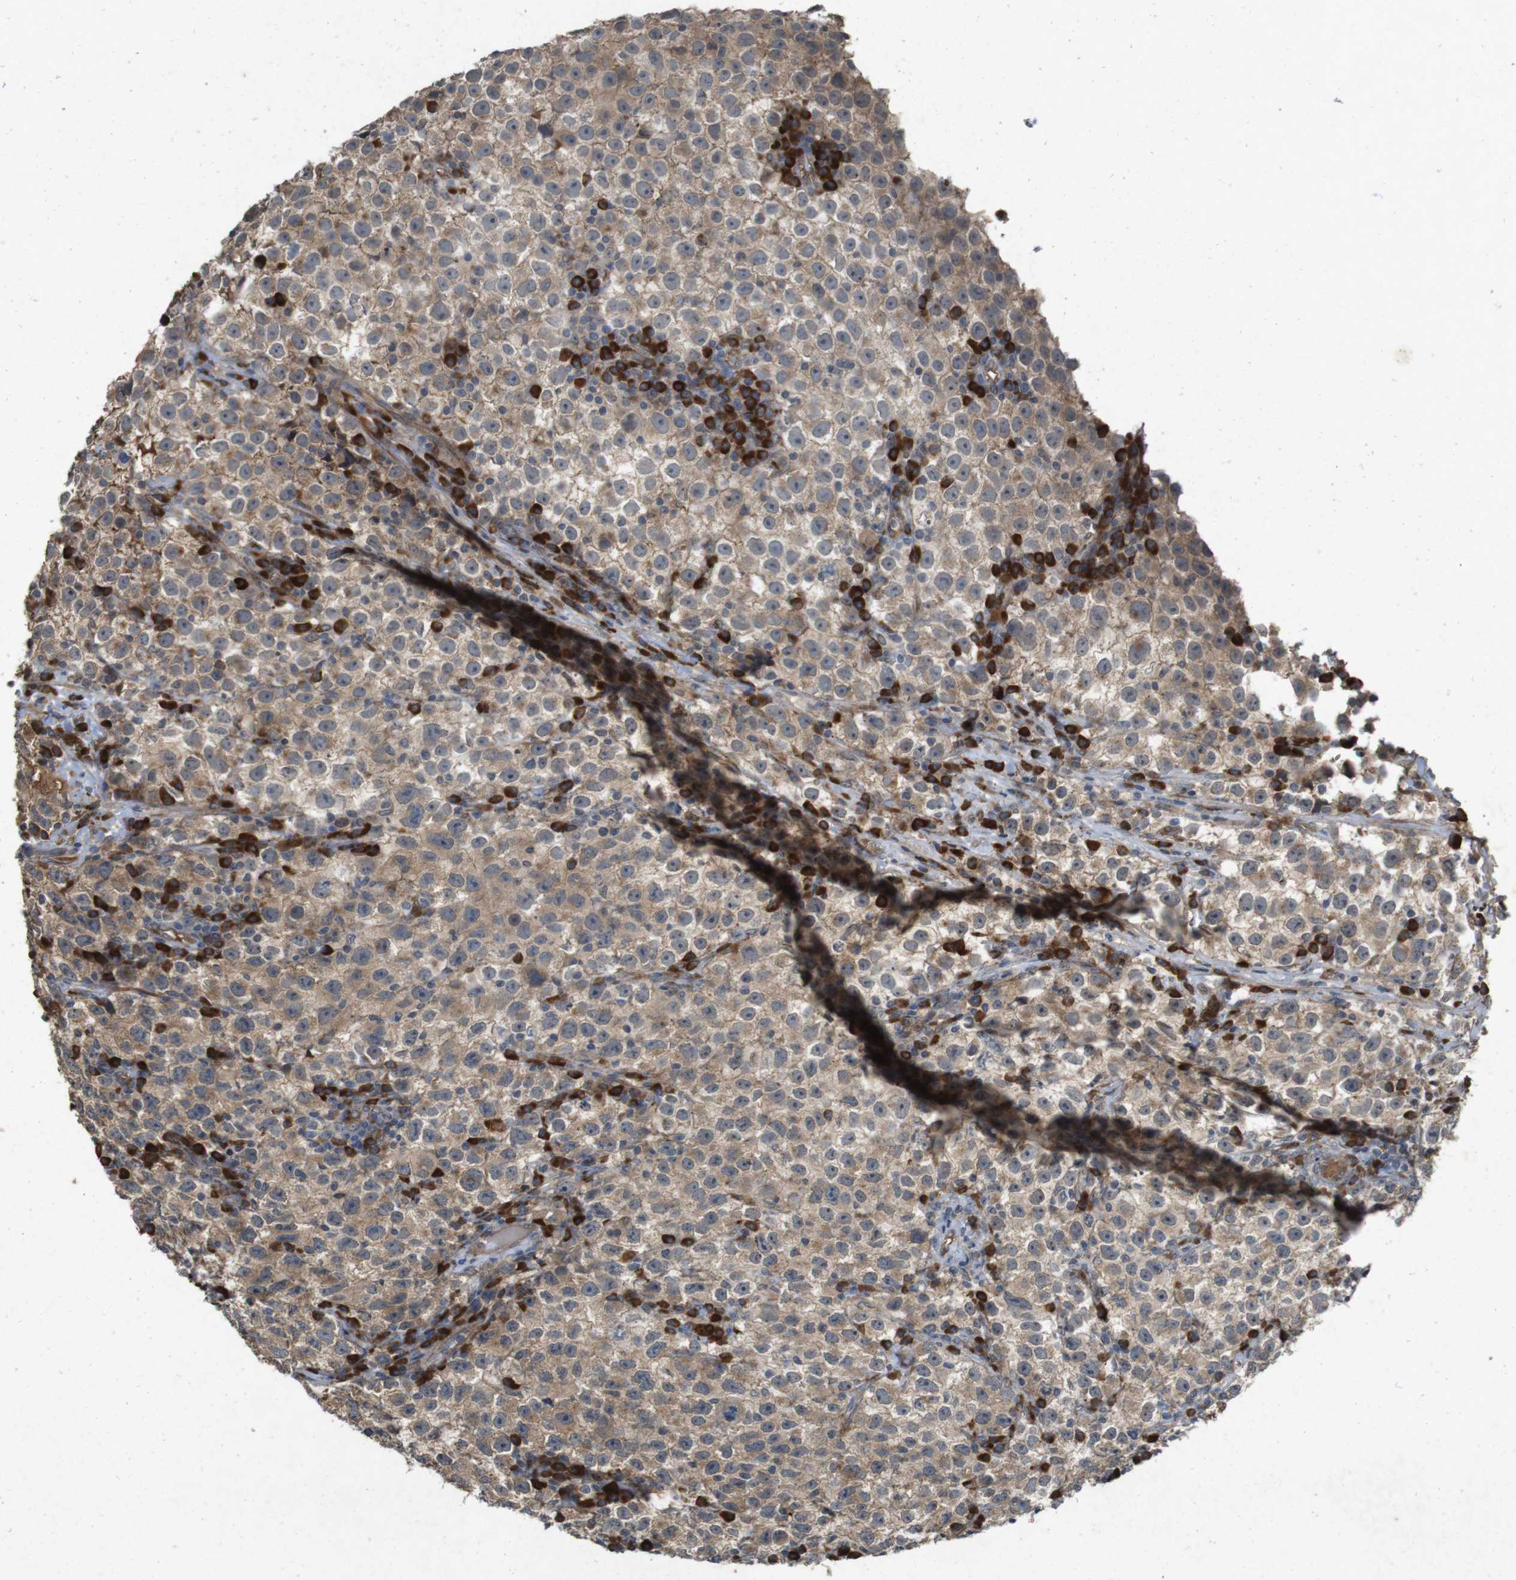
{"staining": {"intensity": "weak", "quantity": ">75%", "location": "cytoplasmic/membranous"}, "tissue": "testis cancer", "cell_type": "Tumor cells", "image_type": "cancer", "snomed": [{"axis": "morphology", "description": "Seminoma, NOS"}, {"axis": "topography", "description": "Testis"}], "caption": "Approximately >75% of tumor cells in testis cancer exhibit weak cytoplasmic/membranous protein positivity as visualized by brown immunohistochemical staining.", "gene": "FLCN", "patient": {"sex": "male", "age": 22}}